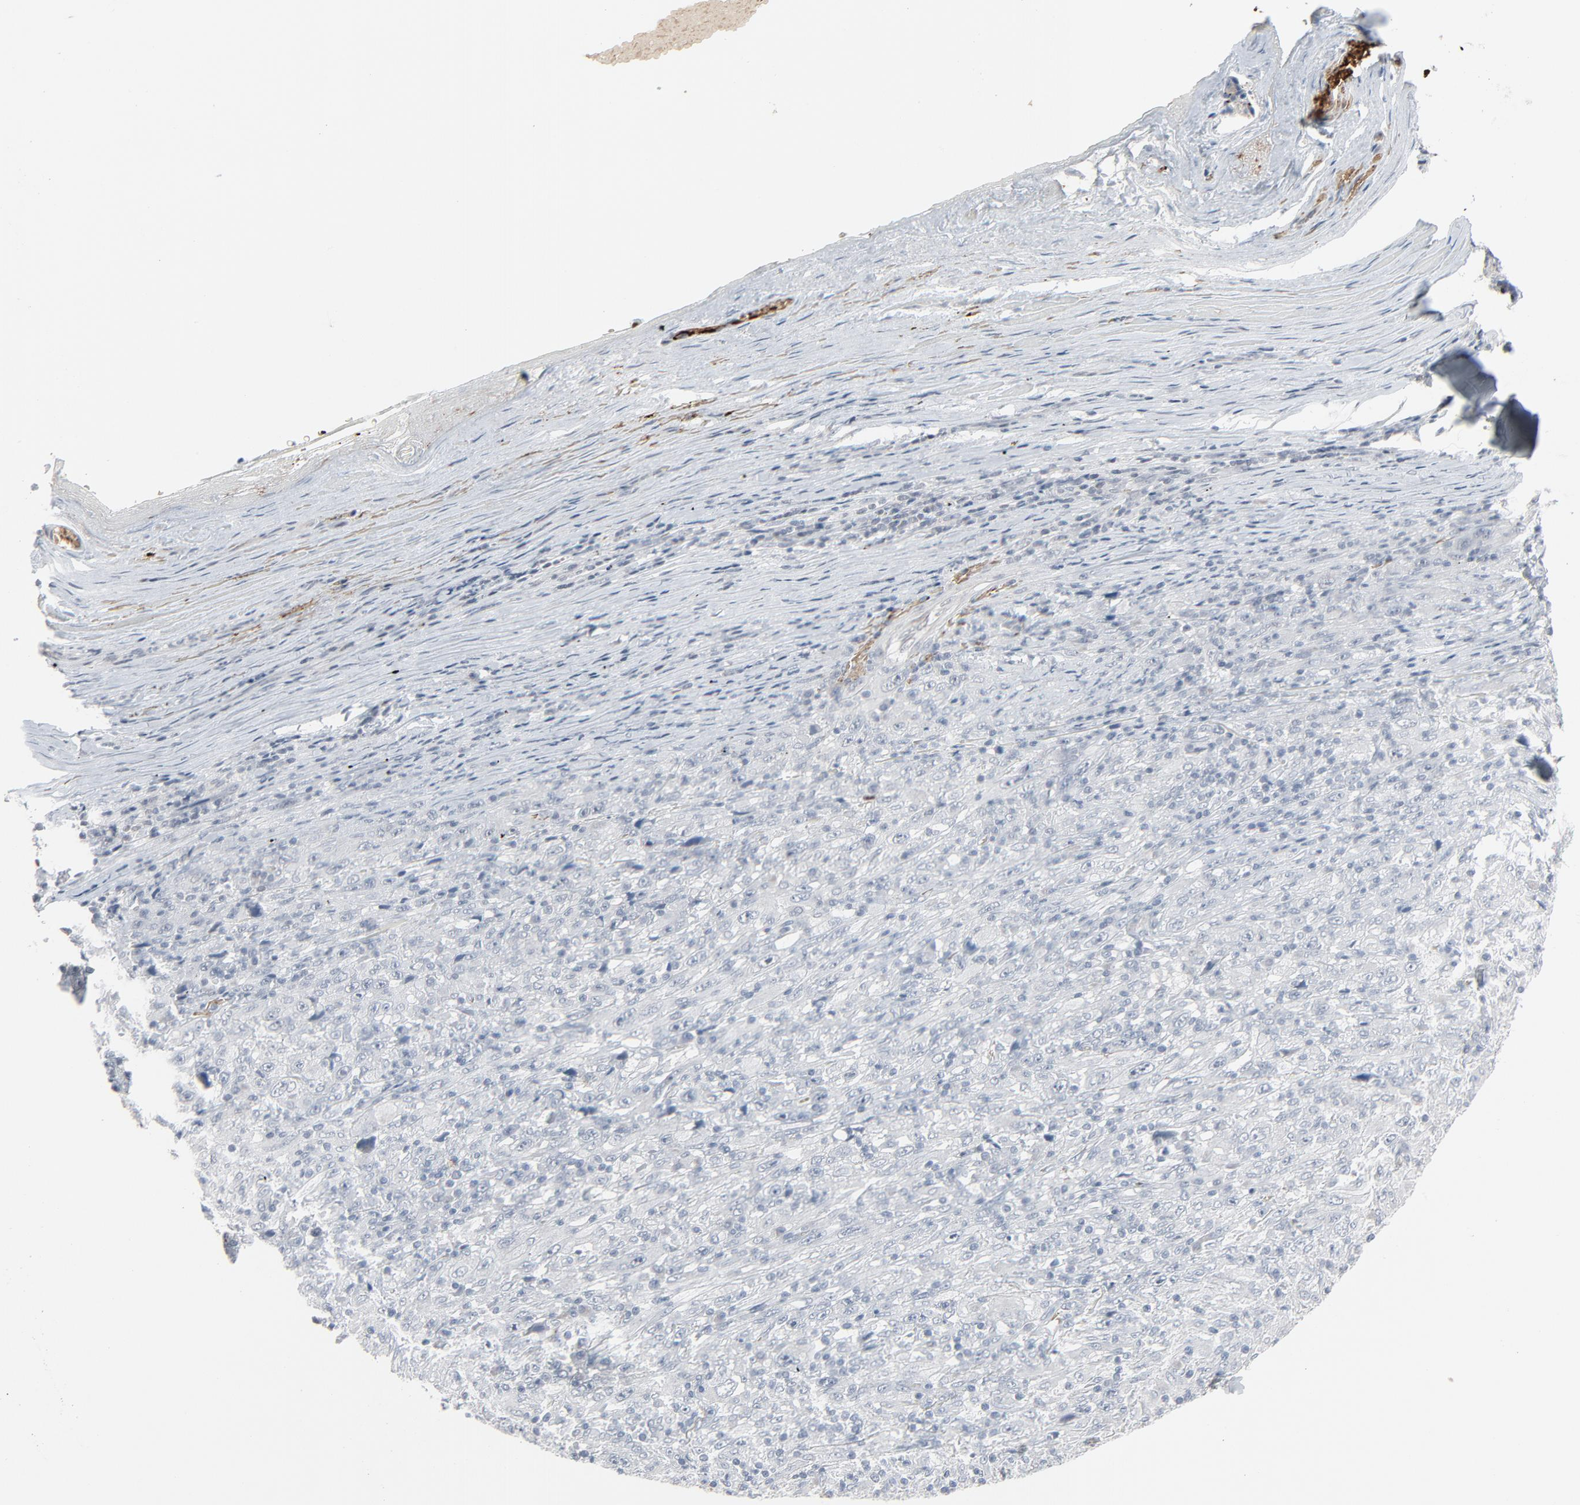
{"staining": {"intensity": "negative", "quantity": "none", "location": "none"}, "tissue": "melanoma", "cell_type": "Tumor cells", "image_type": "cancer", "snomed": [{"axis": "morphology", "description": "Malignant melanoma, Metastatic site"}, {"axis": "topography", "description": "Skin"}], "caption": "A high-resolution micrograph shows IHC staining of malignant melanoma (metastatic site), which displays no significant staining in tumor cells. (Brightfield microscopy of DAB immunohistochemistry (IHC) at high magnification).", "gene": "SAGE1", "patient": {"sex": "female", "age": 56}}